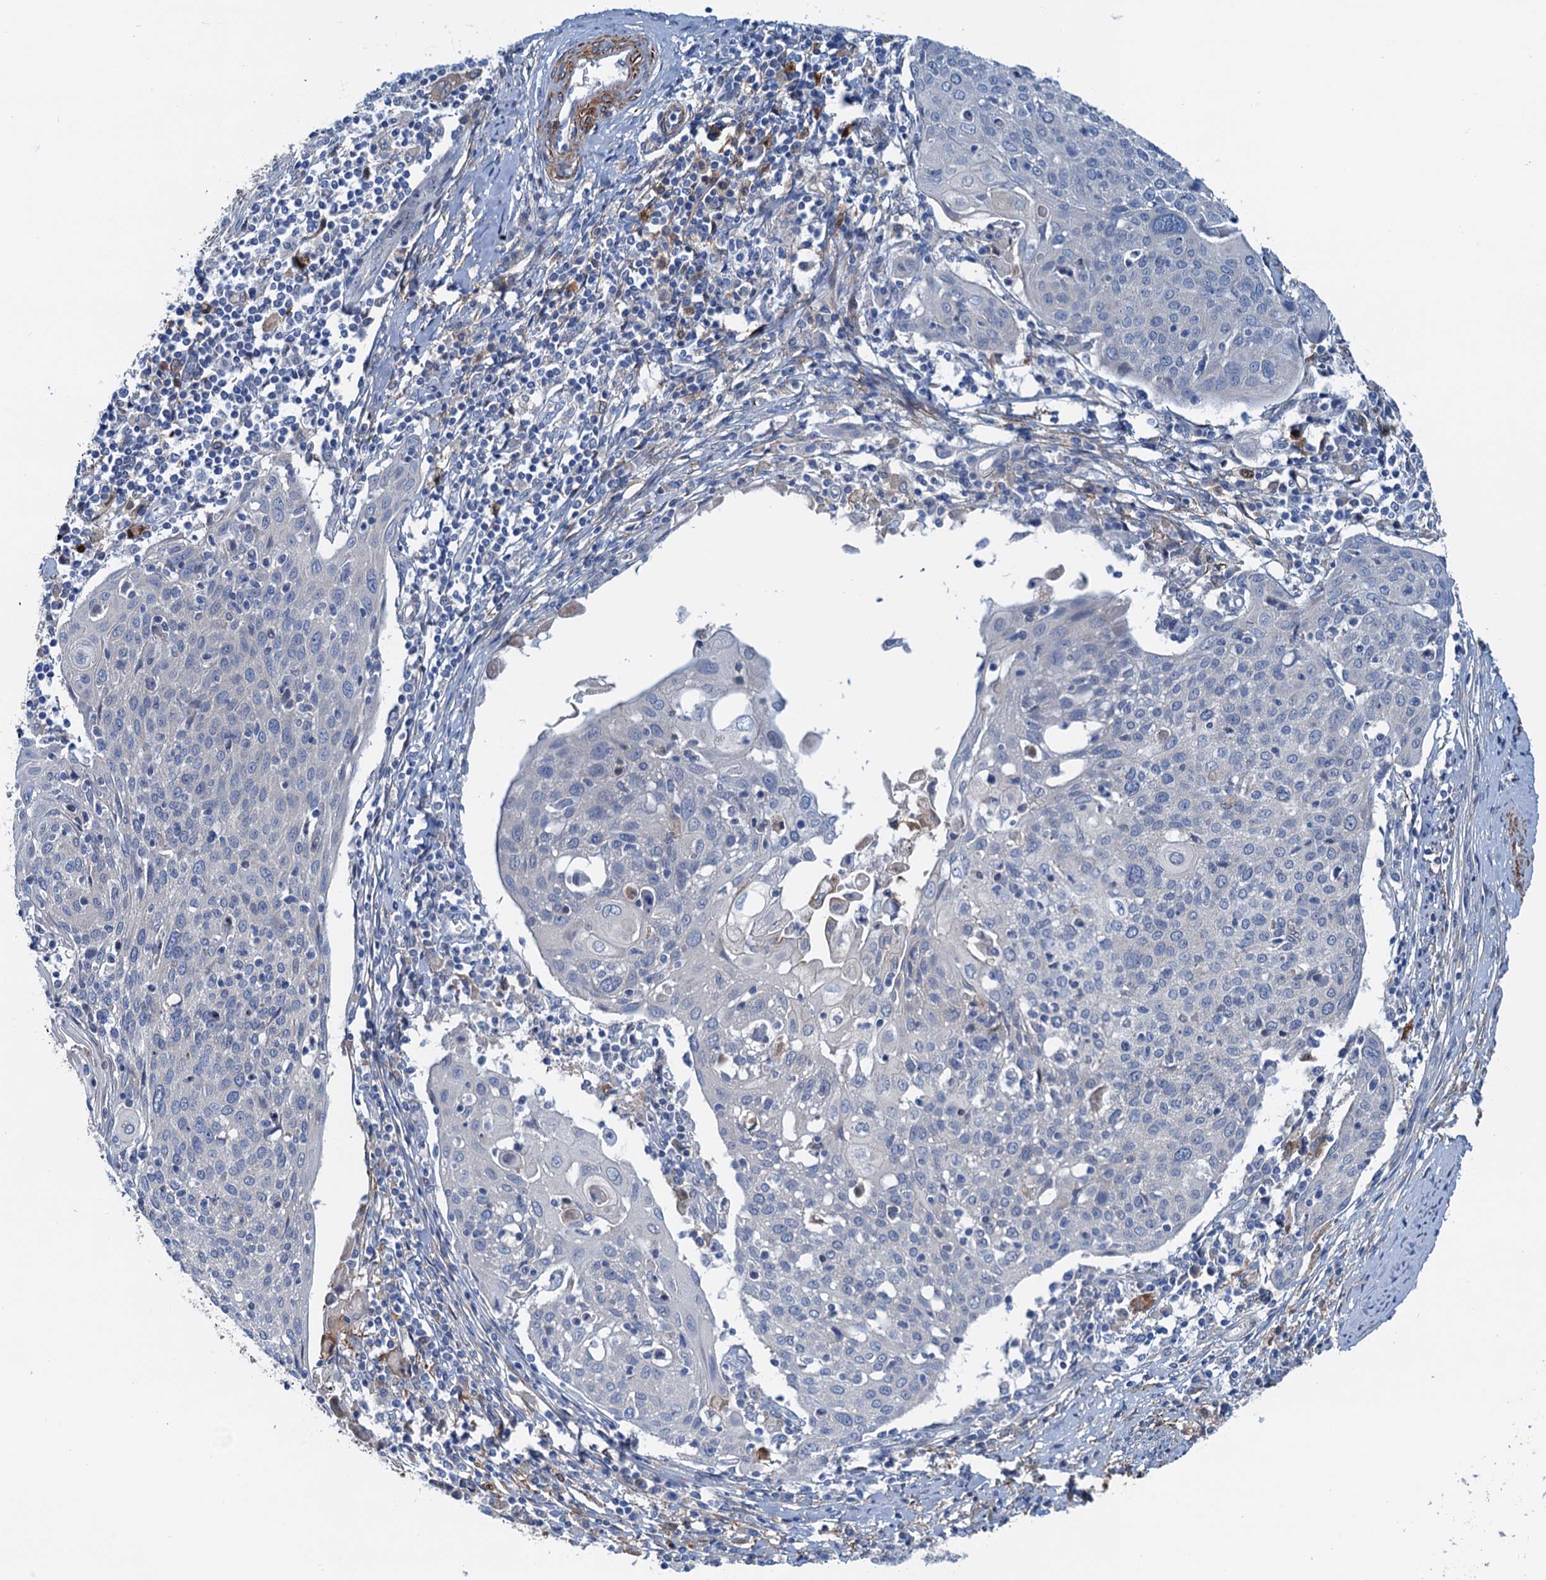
{"staining": {"intensity": "negative", "quantity": "none", "location": "none"}, "tissue": "cervical cancer", "cell_type": "Tumor cells", "image_type": "cancer", "snomed": [{"axis": "morphology", "description": "Squamous cell carcinoma, NOS"}, {"axis": "topography", "description": "Cervix"}], "caption": "Immunohistochemistry of cervical cancer demonstrates no expression in tumor cells.", "gene": "CSTPP1", "patient": {"sex": "female", "age": 67}}